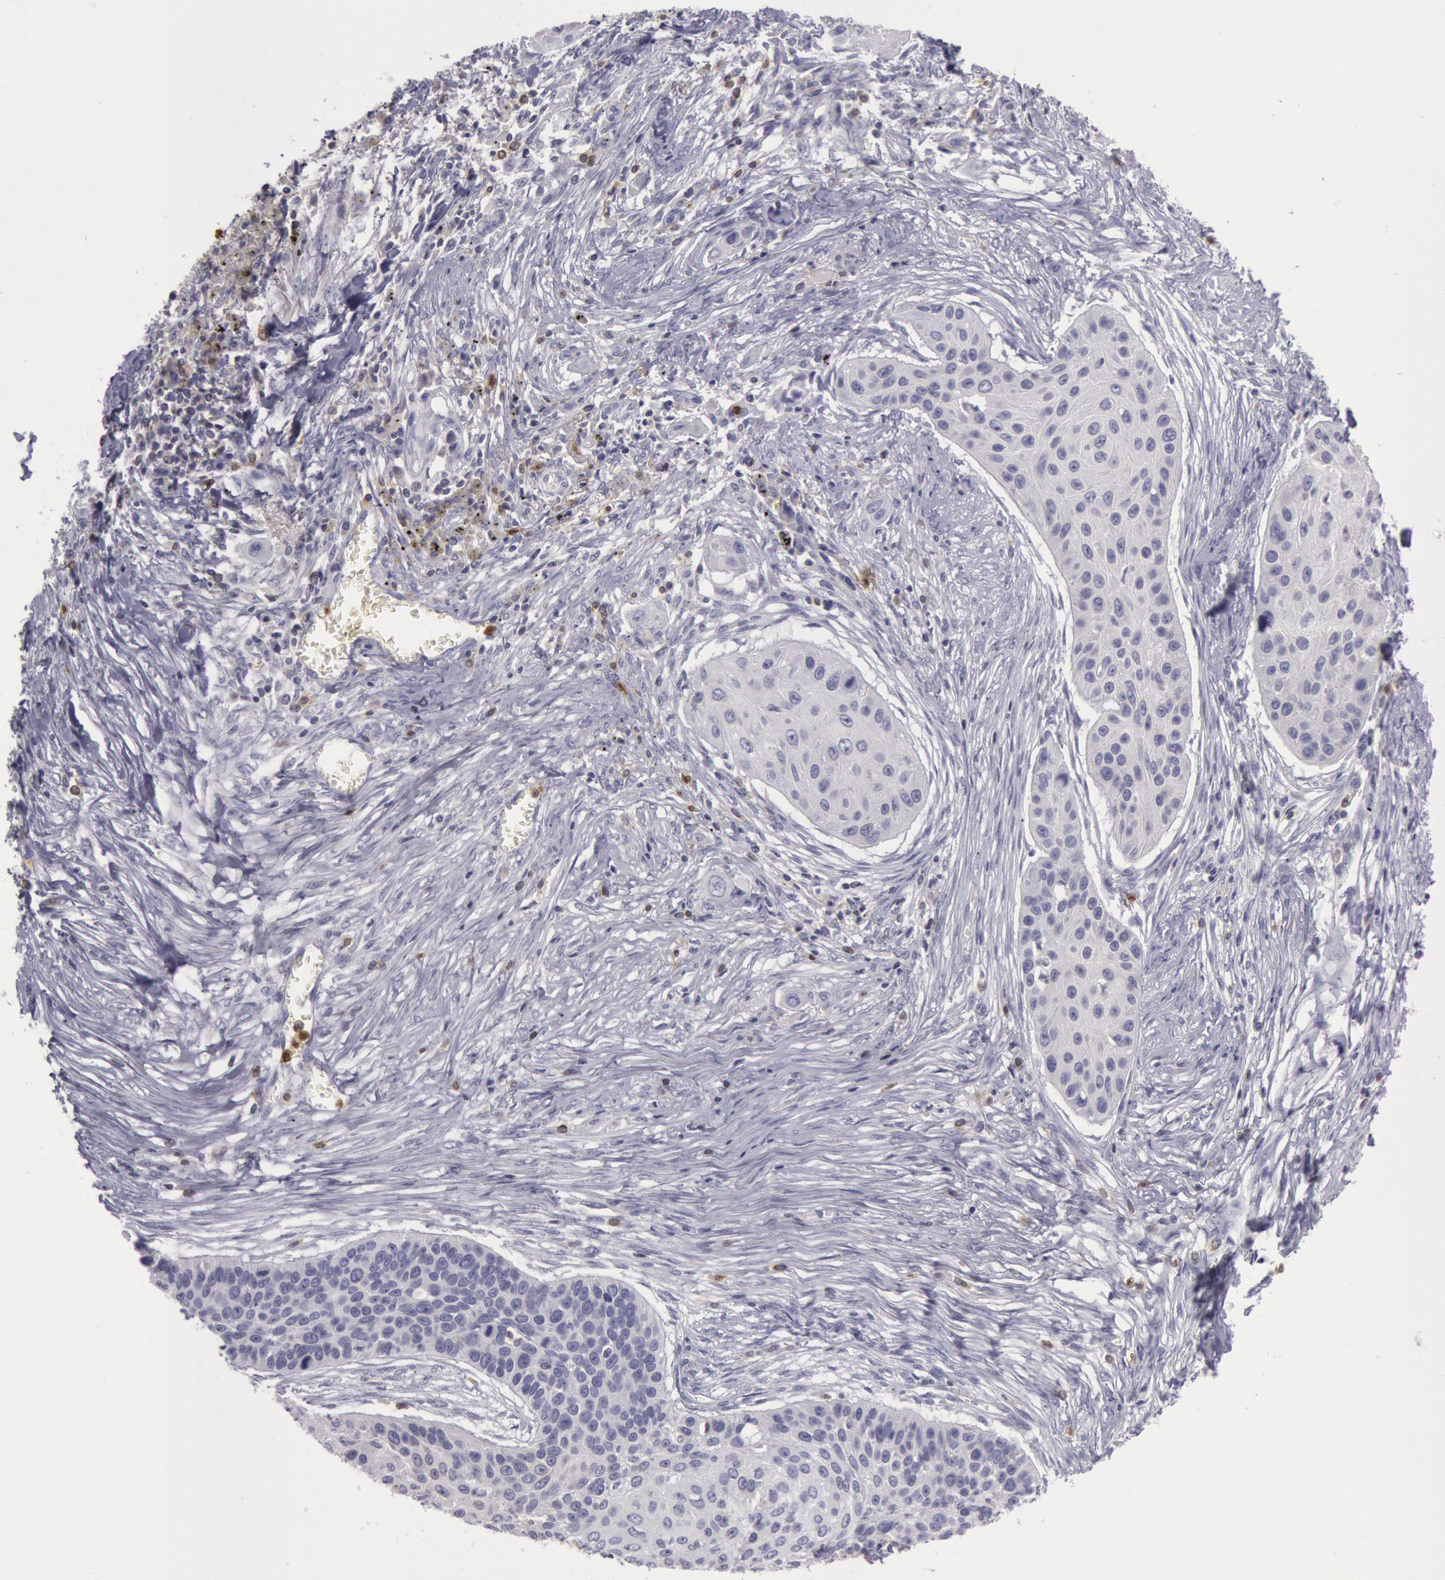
{"staining": {"intensity": "negative", "quantity": "none", "location": "none"}, "tissue": "lung cancer", "cell_type": "Tumor cells", "image_type": "cancer", "snomed": [{"axis": "morphology", "description": "Squamous cell carcinoma, NOS"}, {"axis": "topography", "description": "Lung"}], "caption": "Immunohistochemistry photomicrograph of neoplastic tissue: human lung squamous cell carcinoma stained with DAB reveals no significant protein staining in tumor cells.", "gene": "RAB27A", "patient": {"sex": "male", "age": 71}}